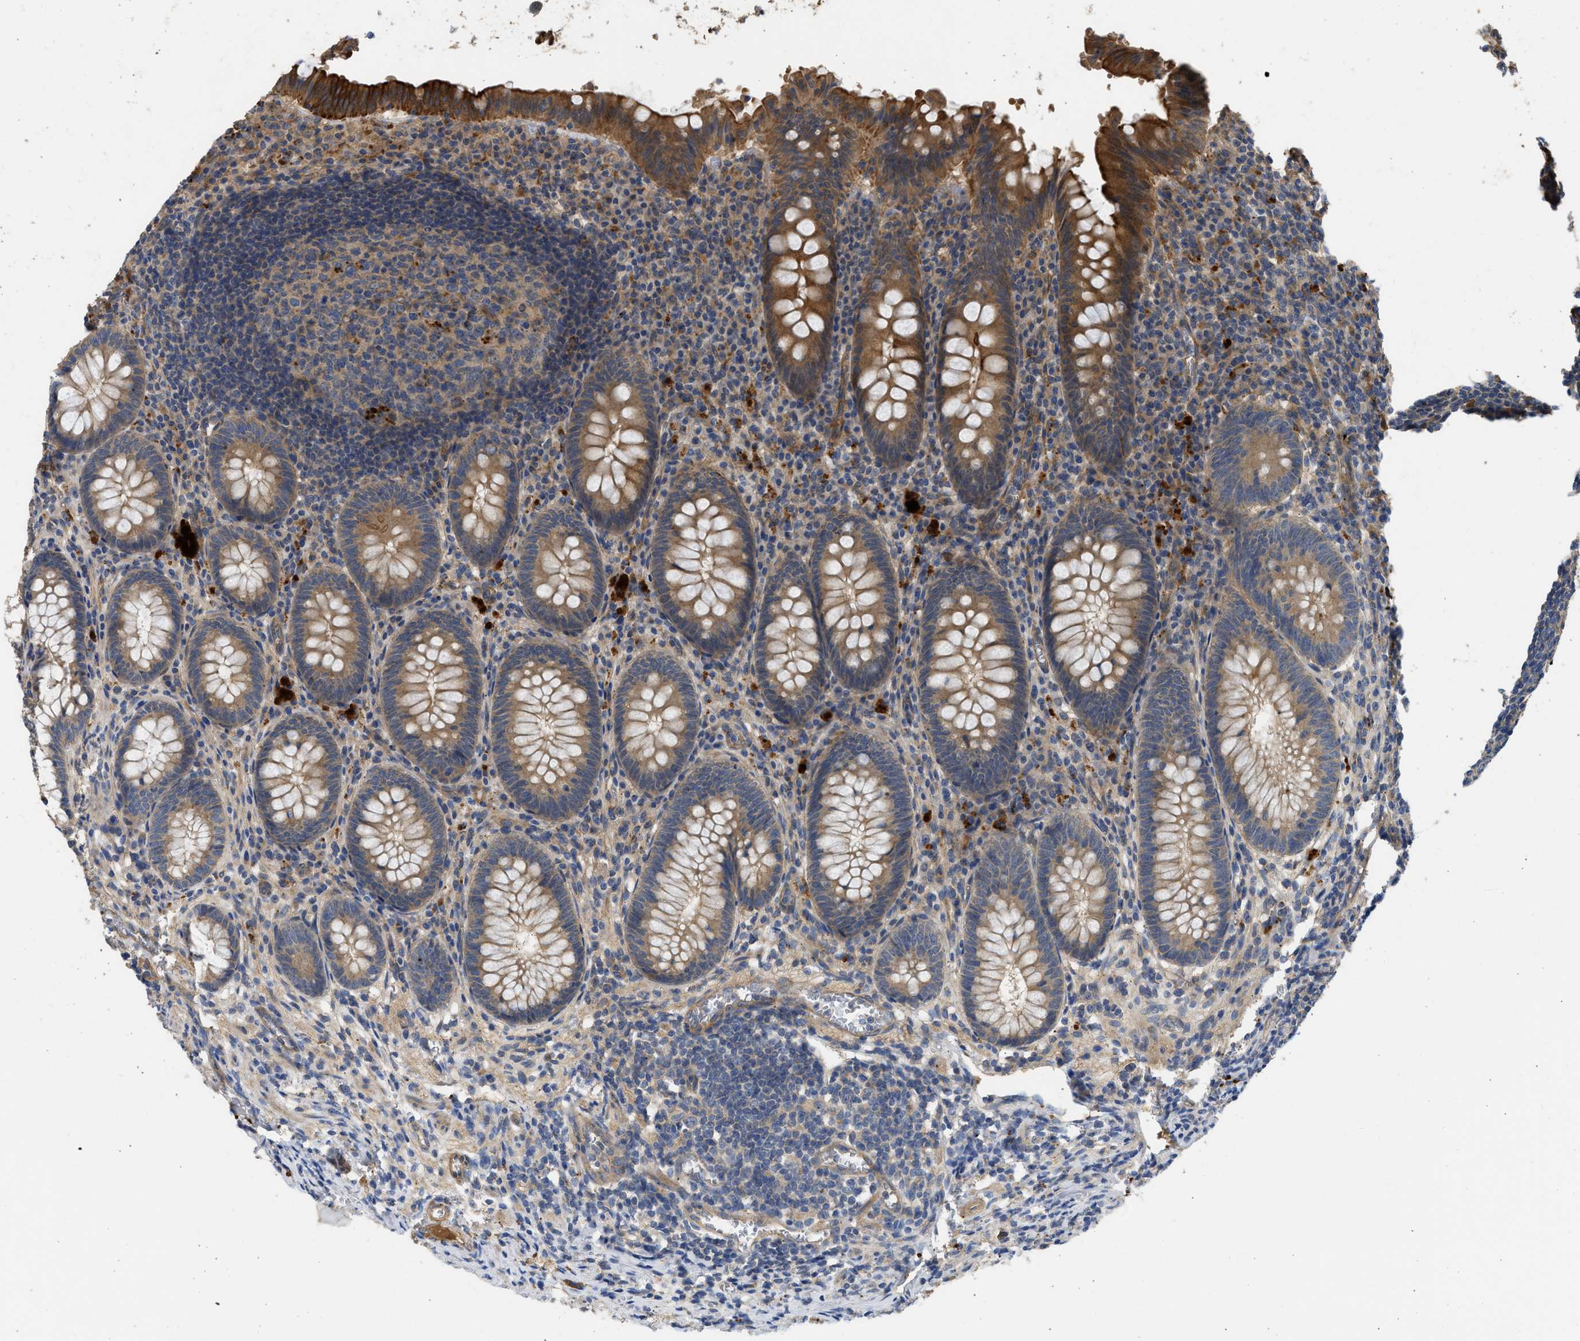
{"staining": {"intensity": "strong", "quantity": ">75%", "location": "cytoplasmic/membranous"}, "tissue": "appendix", "cell_type": "Glandular cells", "image_type": "normal", "snomed": [{"axis": "morphology", "description": "Normal tissue, NOS"}, {"axis": "topography", "description": "Appendix"}], "caption": "Immunohistochemistry photomicrograph of normal human appendix stained for a protein (brown), which shows high levels of strong cytoplasmic/membranous positivity in approximately >75% of glandular cells.", "gene": "CSRNP2", "patient": {"sex": "male", "age": 56}}